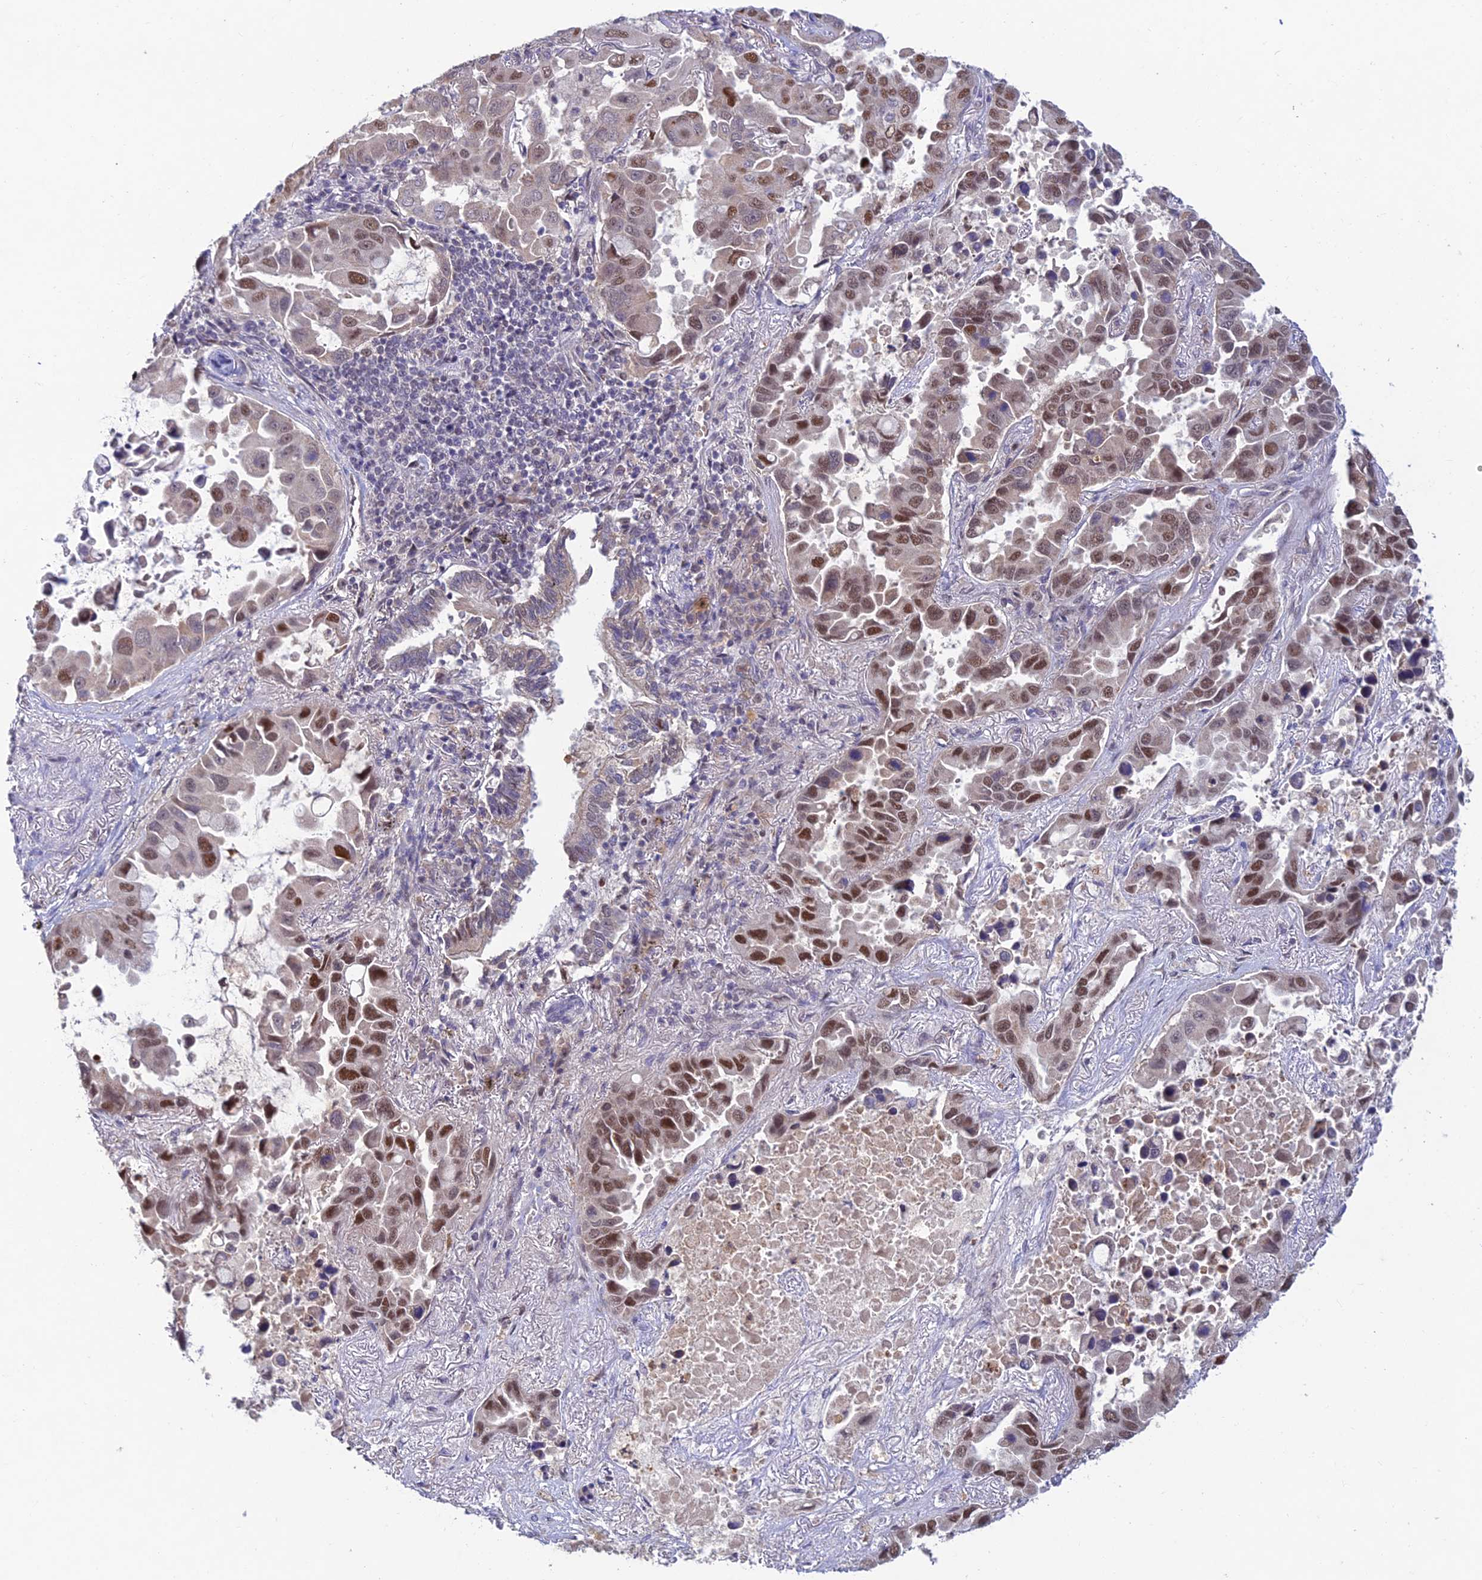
{"staining": {"intensity": "moderate", "quantity": ">75%", "location": "nuclear"}, "tissue": "lung cancer", "cell_type": "Tumor cells", "image_type": "cancer", "snomed": [{"axis": "morphology", "description": "Adenocarcinoma, NOS"}, {"axis": "topography", "description": "Lung"}], "caption": "DAB immunohistochemical staining of adenocarcinoma (lung) shows moderate nuclear protein positivity in about >75% of tumor cells.", "gene": "FASTKD5", "patient": {"sex": "male", "age": 64}}